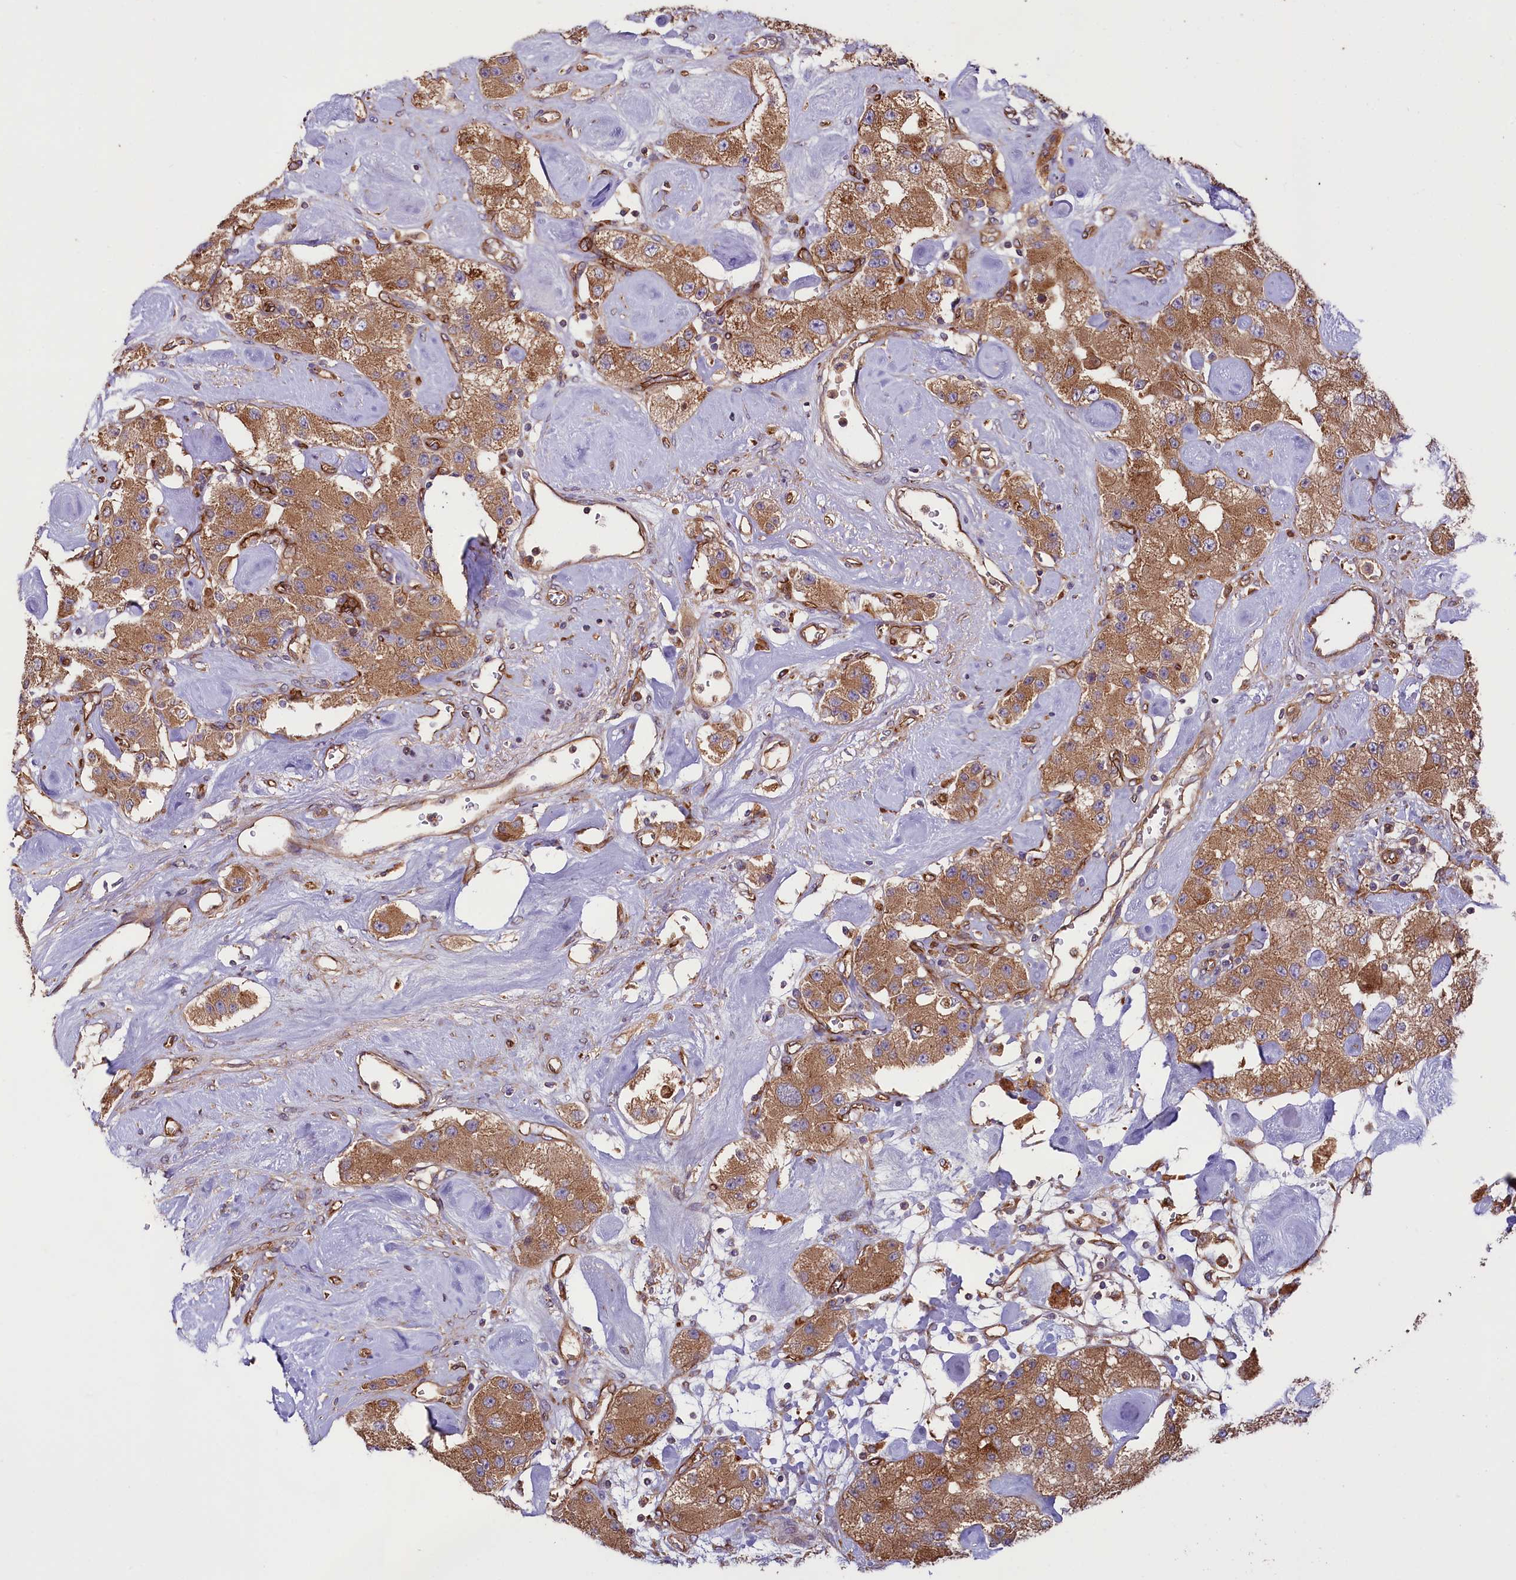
{"staining": {"intensity": "moderate", "quantity": ">75%", "location": "cytoplasmic/membranous"}, "tissue": "carcinoid", "cell_type": "Tumor cells", "image_type": "cancer", "snomed": [{"axis": "morphology", "description": "Carcinoid, malignant, NOS"}, {"axis": "topography", "description": "Pancreas"}], "caption": "Human carcinoid stained for a protein (brown) demonstrates moderate cytoplasmic/membranous positive positivity in about >75% of tumor cells.", "gene": "CEP295", "patient": {"sex": "male", "age": 41}}